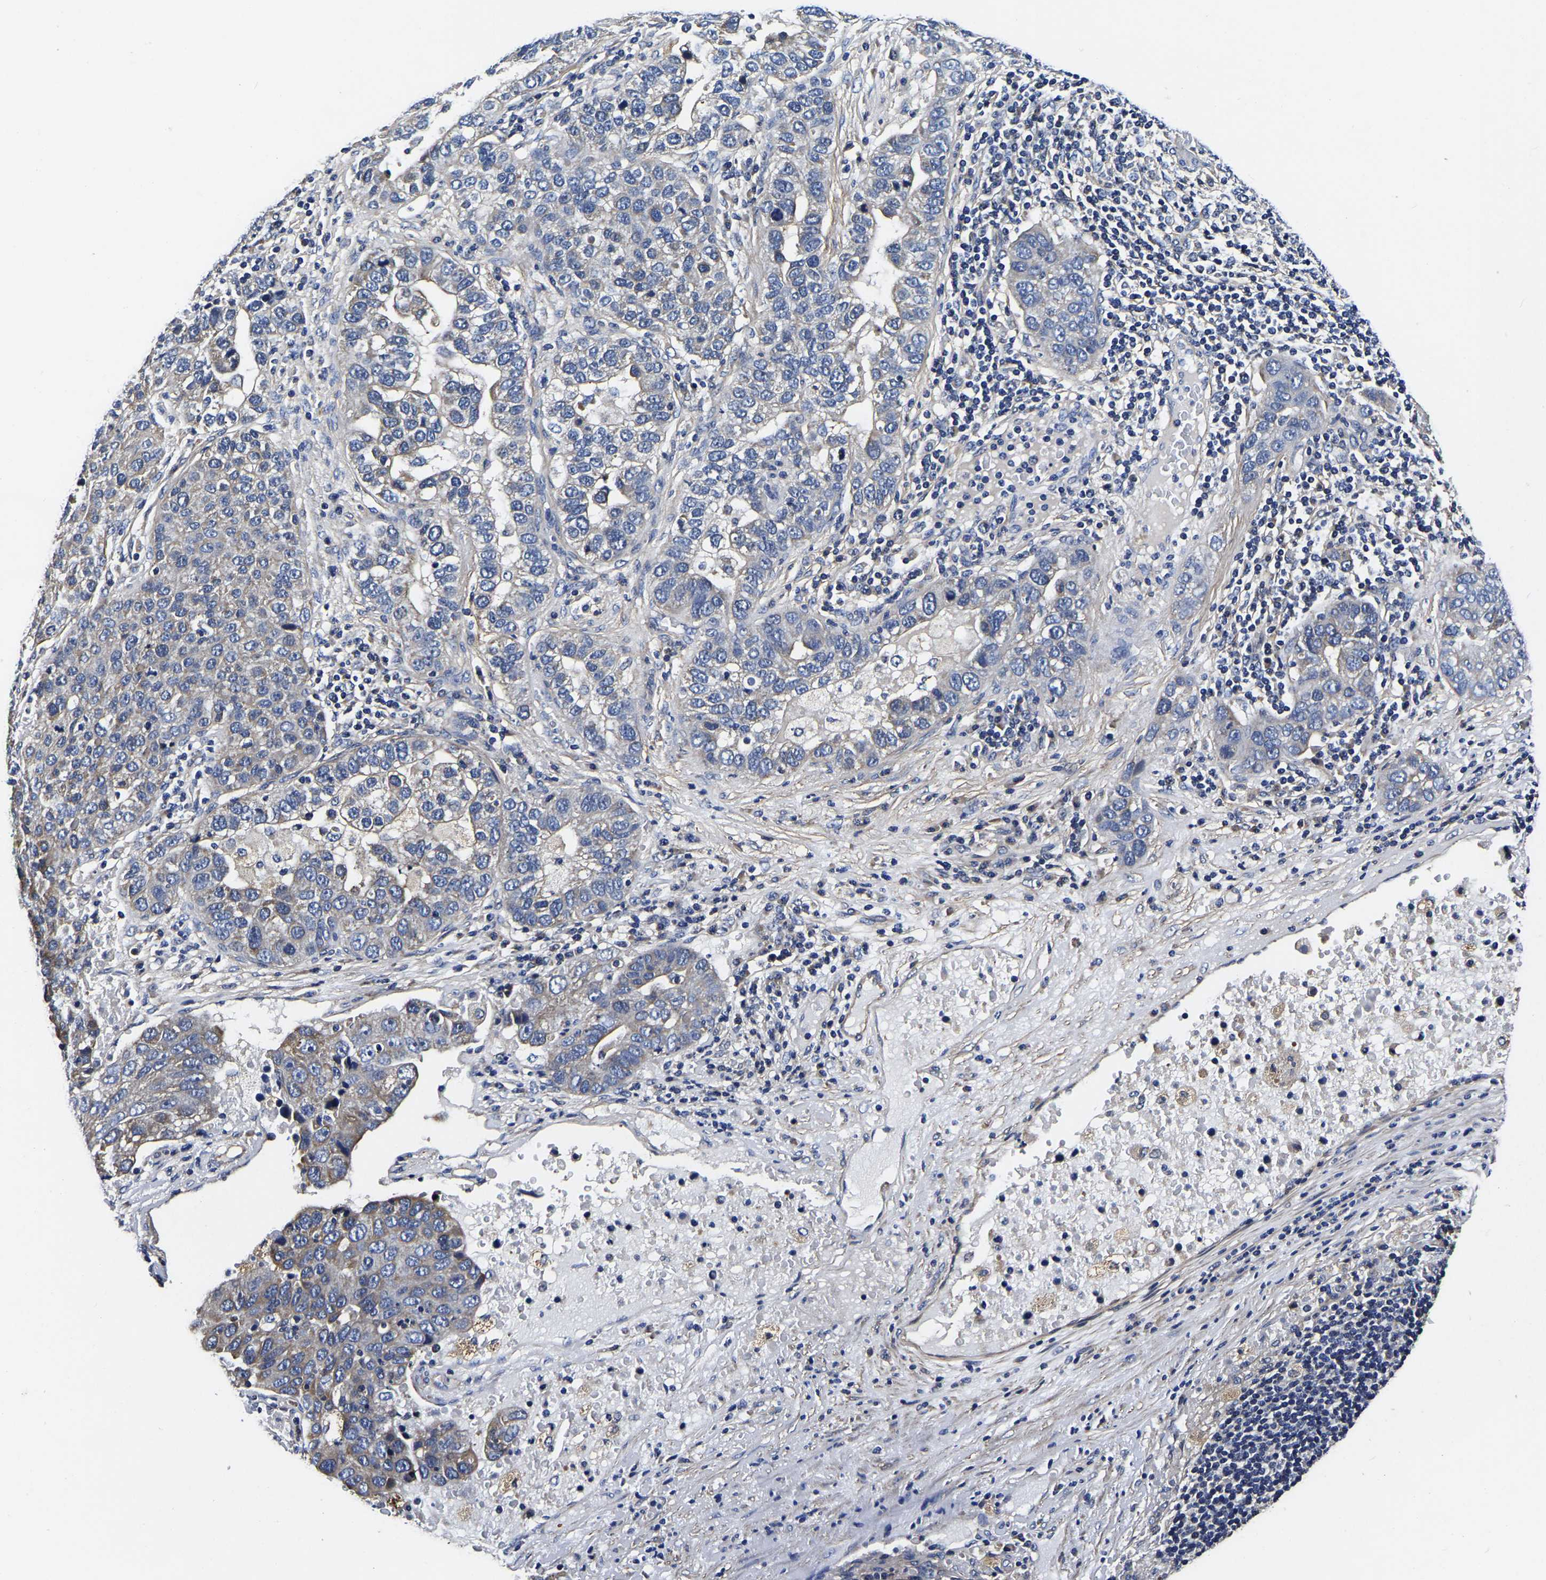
{"staining": {"intensity": "negative", "quantity": "none", "location": "none"}, "tissue": "pancreatic cancer", "cell_type": "Tumor cells", "image_type": "cancer", "snomed": [{"axis": "morphology", "description": "Adenocarcinoma, NOS"}, {"axis": "topography", "description": "Pancreas"}], "caption": "The immunohistochemistry (IHC) image has no significant staining in tumor cells of pancreatic cancer tissue.", "gene": "KCTD17", "patient": {"sex": "female", "age": 61}}